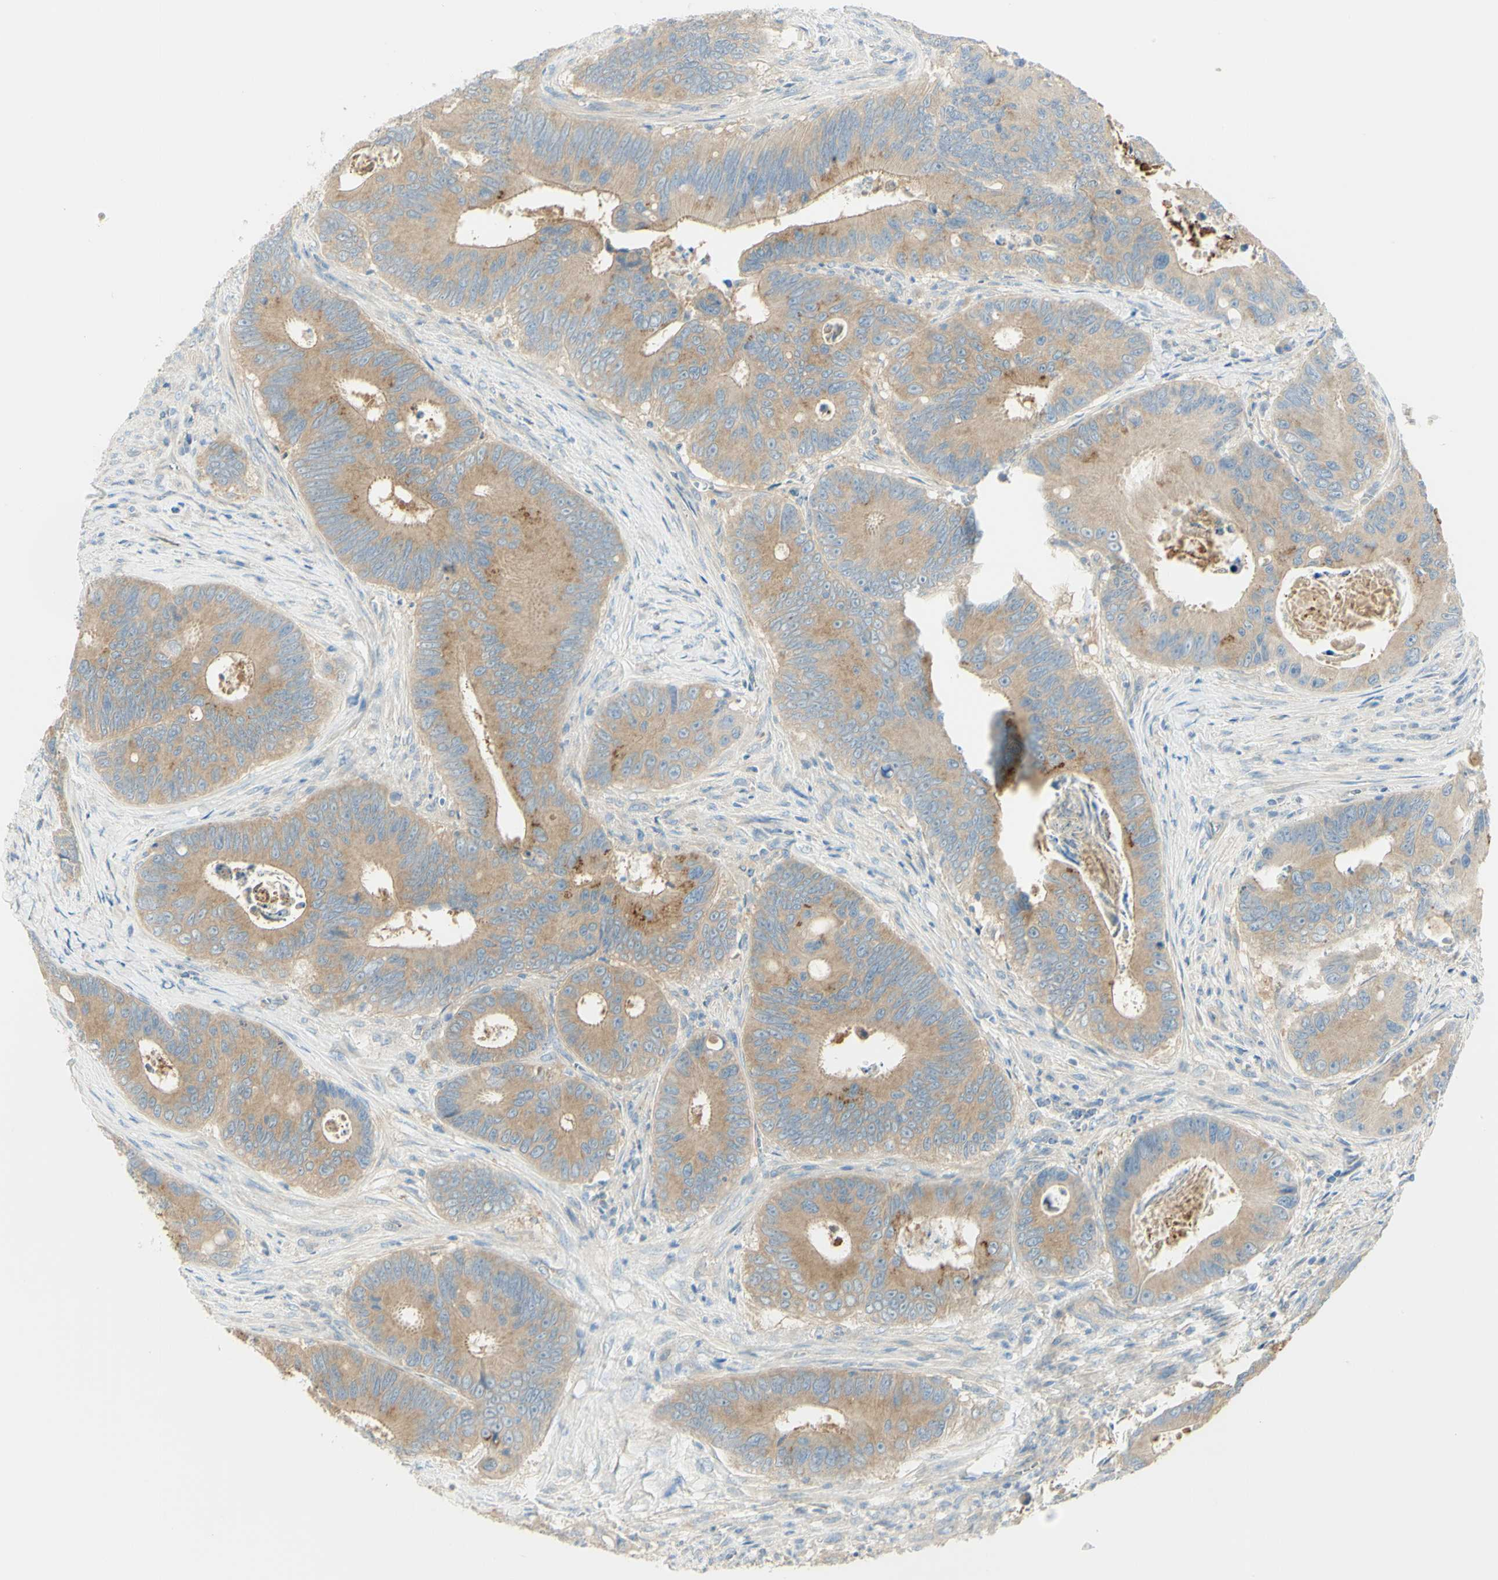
{"staining": {"intensity": "strong", "quantity": "25%-75%", "location": "cytoplasmic/membranous"}, "tissue": "colorectal cancer", "cell_type": "Tumor cells", "image_type": "cancer", "snomed": [{"axis": "morphology", "description": "Inflammation, NOS"}, {"axis": "morphology", "description": "Adenocarcinoma, NOS"}, {"axis": "topography", "description": "Colon"}], "caption": "This is a photomicrograph of immunohistochemistry staining of colorectal adenocarcinoma, which shows strong positivity in the cytoplasmic/membranous of tumor cells.", "gene": "GCNT3", "patient": {"sex": "male", "age": 72}}